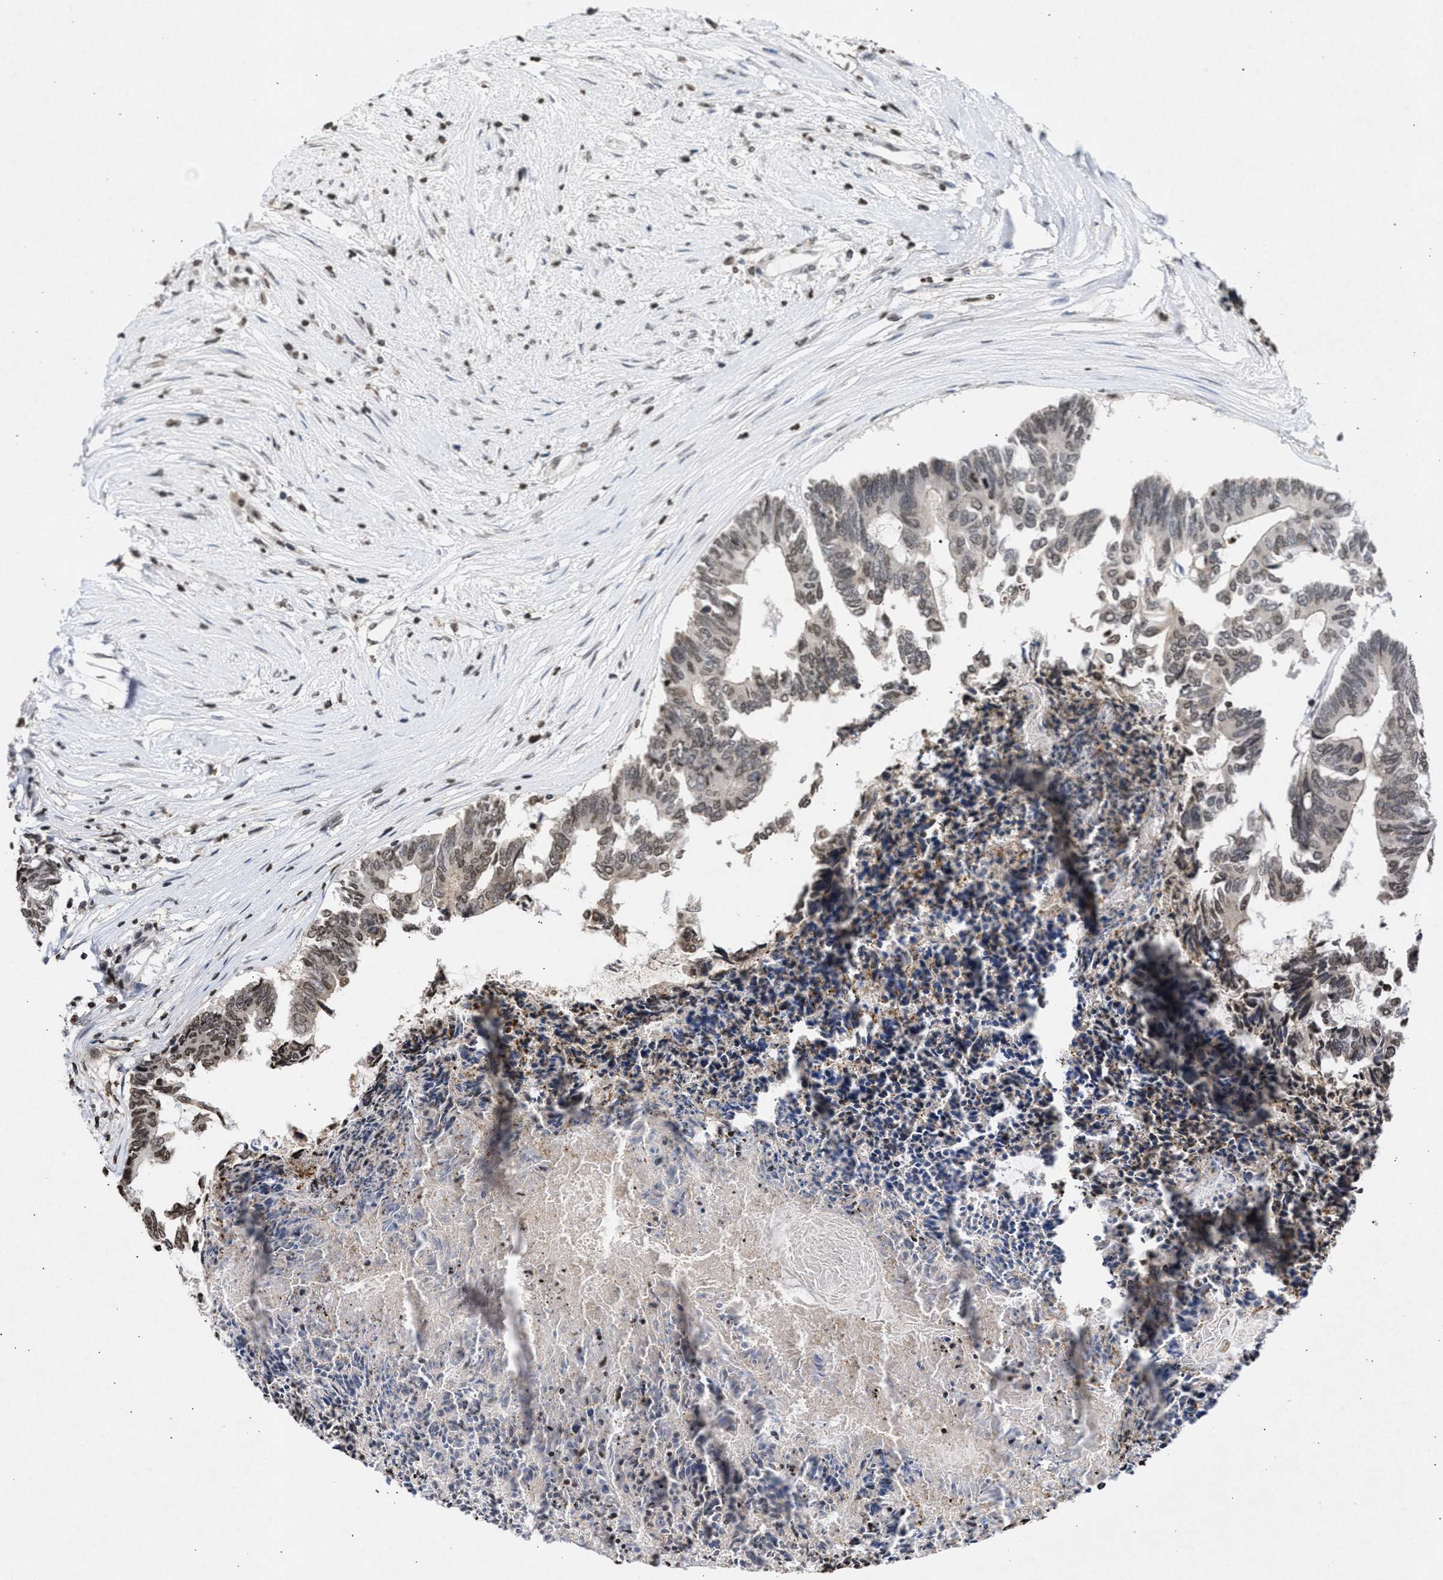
{"staining": {"intensity": "moderate", "quantity": "25%-75%", "location": "cytoplasmic/membranous,nuclear"}, "tissue": "colorectal cancer", "cell_type": "Tumor cells", "image_type": "cancer", "snomed": [{"axis": "morphology", "description": "Adenocarcinoma, NOS"}, {"axis": "topography", "description": "Rectum"}], "caption": "Brown immunohistochemical staining in human adenocarcinoma (colorectal) demonstrates moderate cytoplasmic/membranous and nuclear staining in about 25%-75% of tumor cells. The protein is stained brown, and the nuclei are stained in blue (DAB (3,3'-diaminobenzidine) IHC with brightfield microscopy, high magnification).", "gene": "NUP35", "patient": {"sex": "male", "age": 63}}